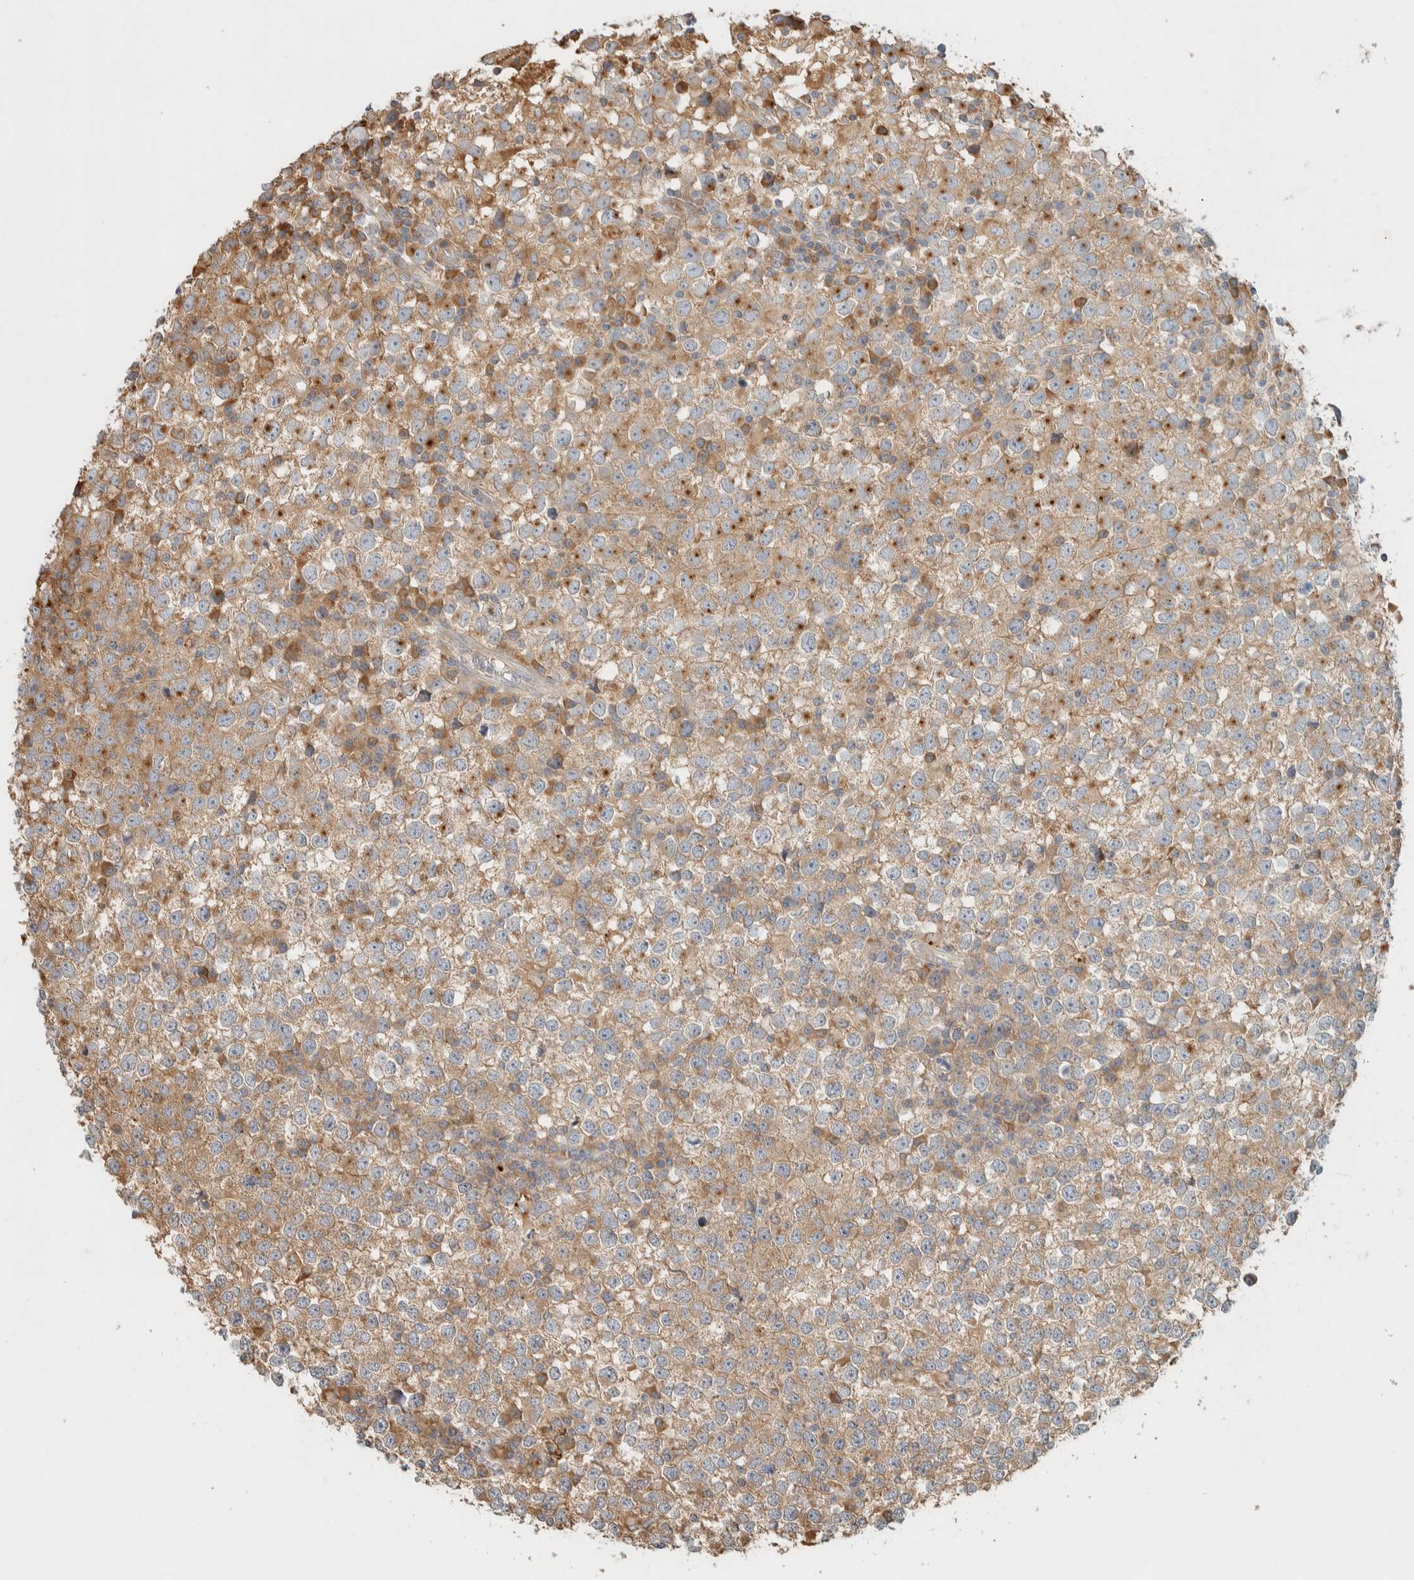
{"staining": {"intensity": "moderate", "quantity": ">75%", "location": "cytoplasmic/membranous"}, "tissue": "testis cancer", "cell_type": "Tumor cells", "image_type": "cancer", "snomed": [{"axis": "morphology", "description": "Seminoma, NOS"}, {"axis": "topography", "description": "Testis"}], "caption": "Immunohistochemical staining of testis cancer (seminoma) shows moderate cytoplasmic/membranous protein expression in about >75% of tumor cells.", "gene": "RAB11FIP1", "patient": {"sex": "male", "age": 65}}